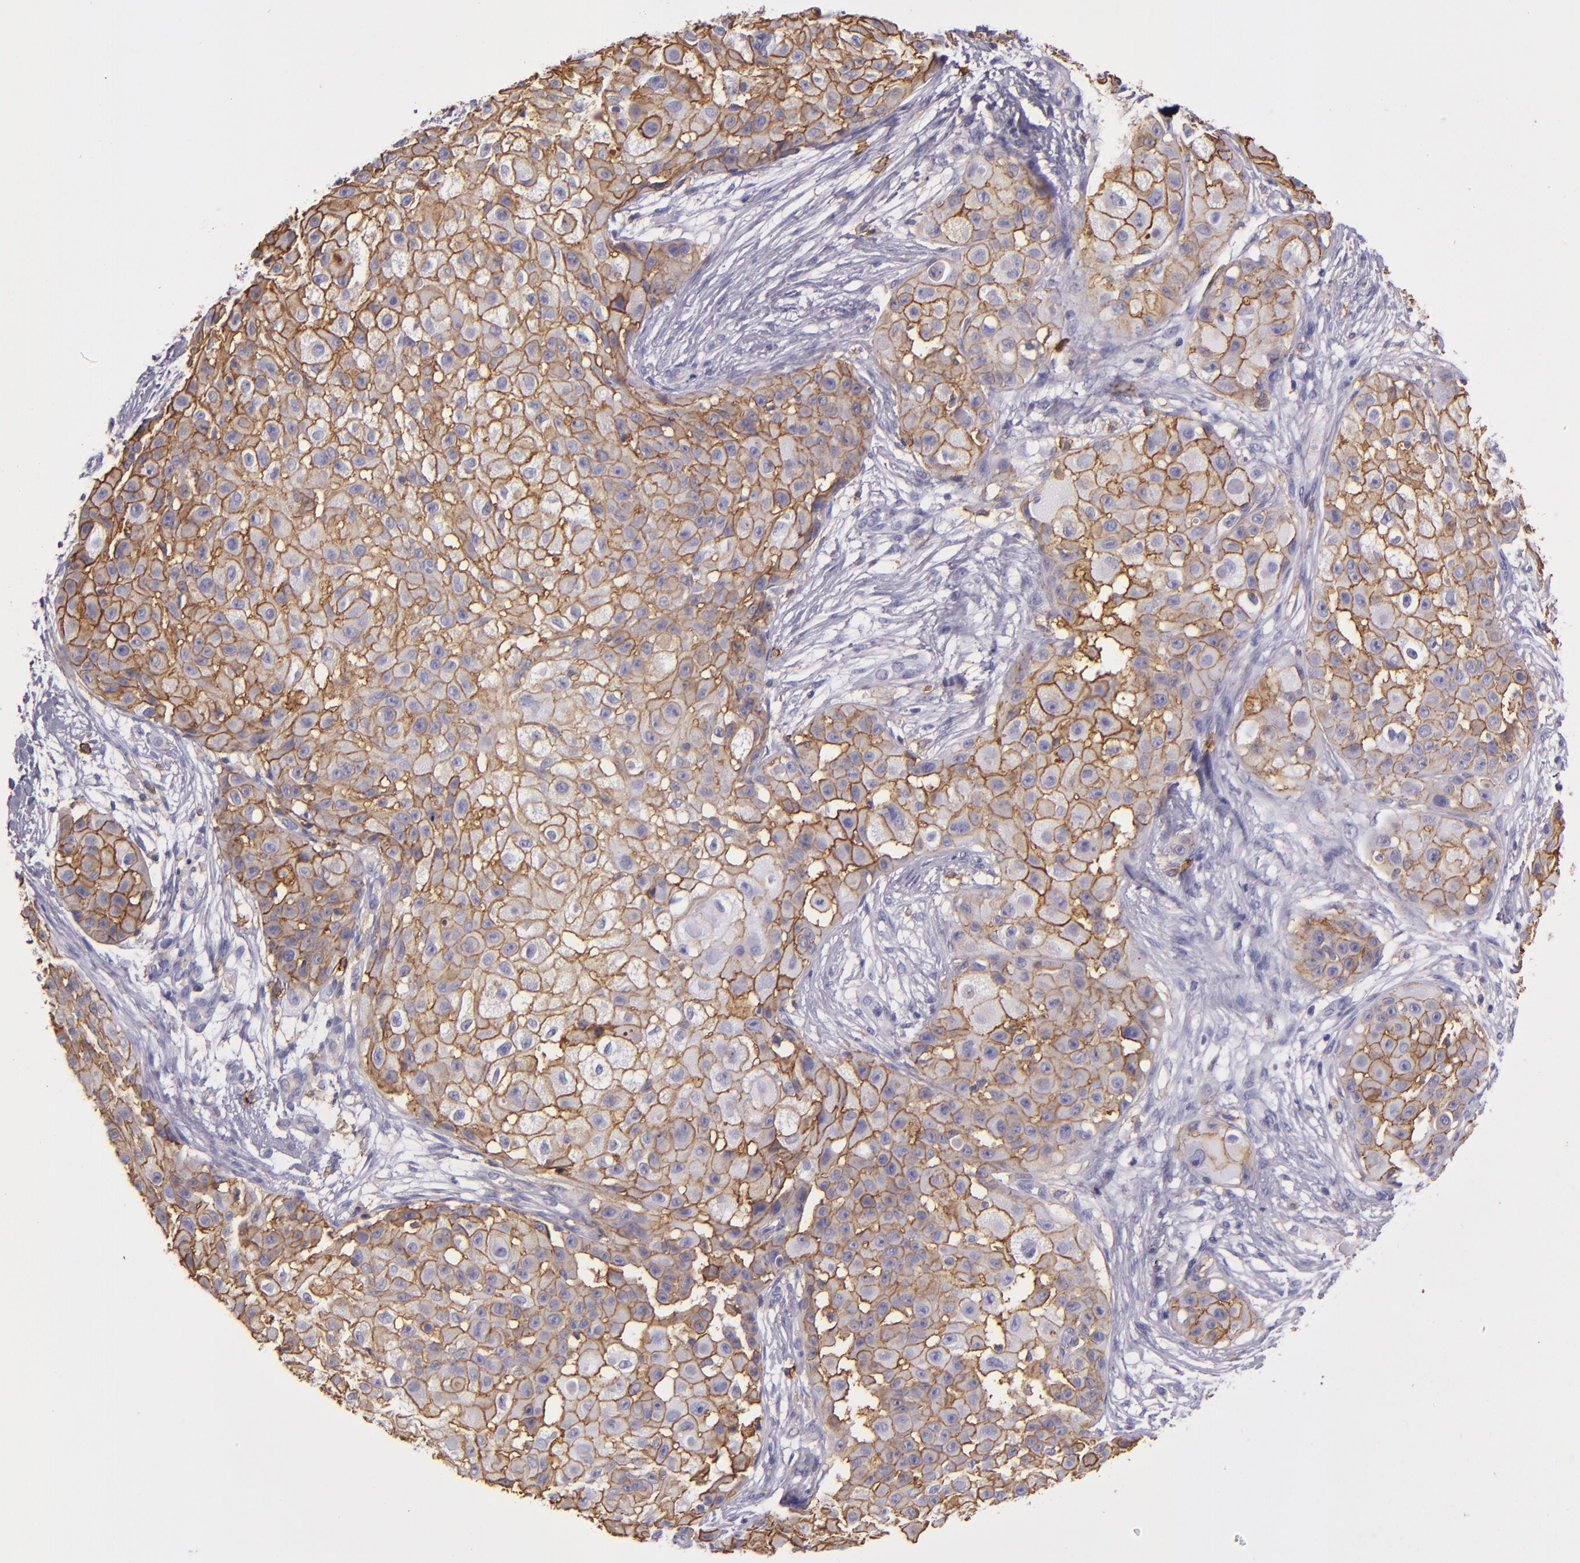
{"staining": {"intensity": "strong", "quantity": ">75%", "location": "cytoplasmic/membranous"}, "tissue": "skin cancer", "cell_type": "Tumor cells", "image_type": "cancer", "snomed": [{"axis": "morphology", "description": "Squamous cell carcinoma, NOS"}, {"axis": "topography", "description": "Skin"}], "caption": "Squamous cell carcinoma (skin) stained for a protein shows strong cytoplasmic/membranous positivity in tumor cells.", "gene": "CD9", "patient": {"sex": "female", "age": 57}}